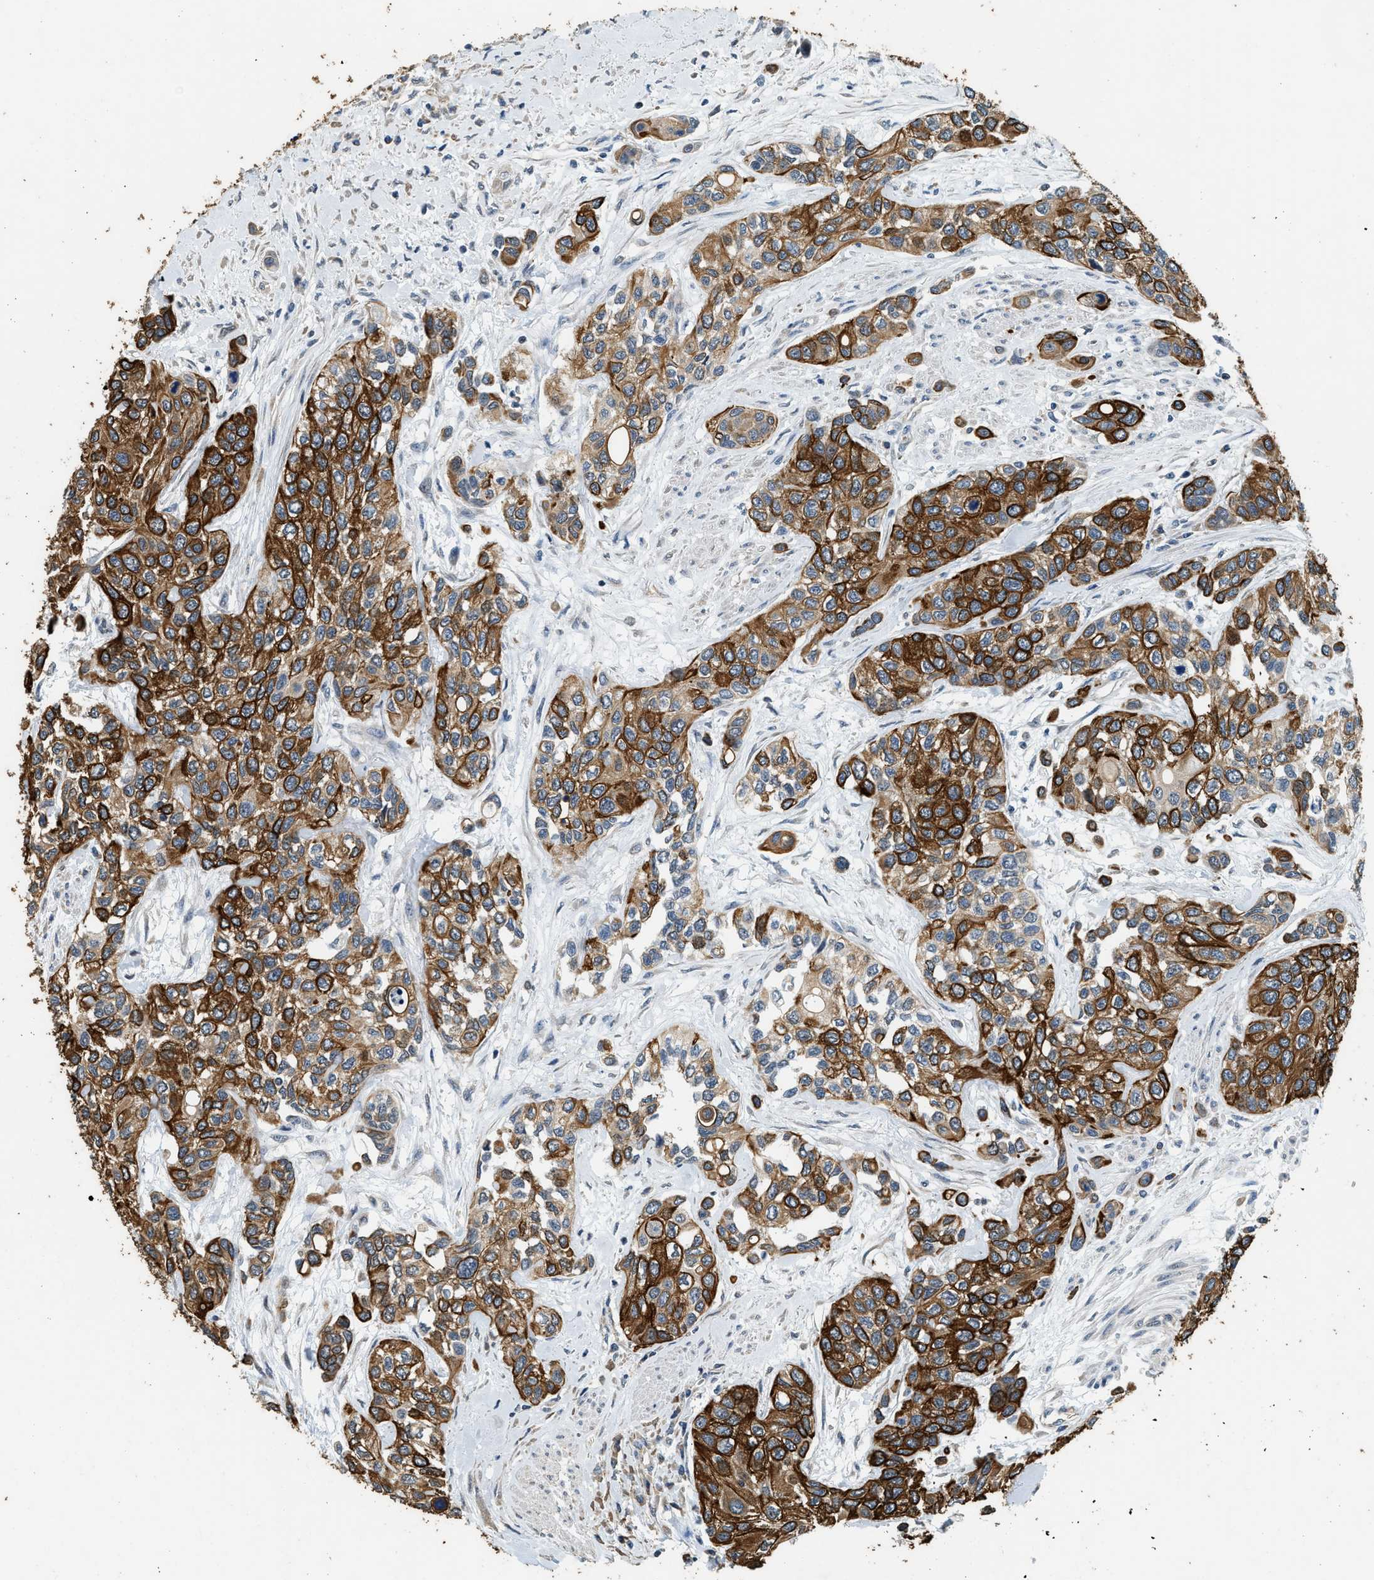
{"staining": {"intensity": "strong", "quantity": ">75%", "location": "cytoplasmic/membranous"}, "tissue": "urothelial cancer", "cell_type": "Tumor cells", "image_type": "cancer", "snomed": [{"axis": "morphology", "description": "Urothelial carcinoma, High grade"}, {"axis": "topography", "description": "Urinary bladder"}], "caption": "Urothelial cancer stained with a protein marker reveals strong staining in tumor cells.", "gene": "PCLO", "patient": {"sex": "female", "age": 56}}